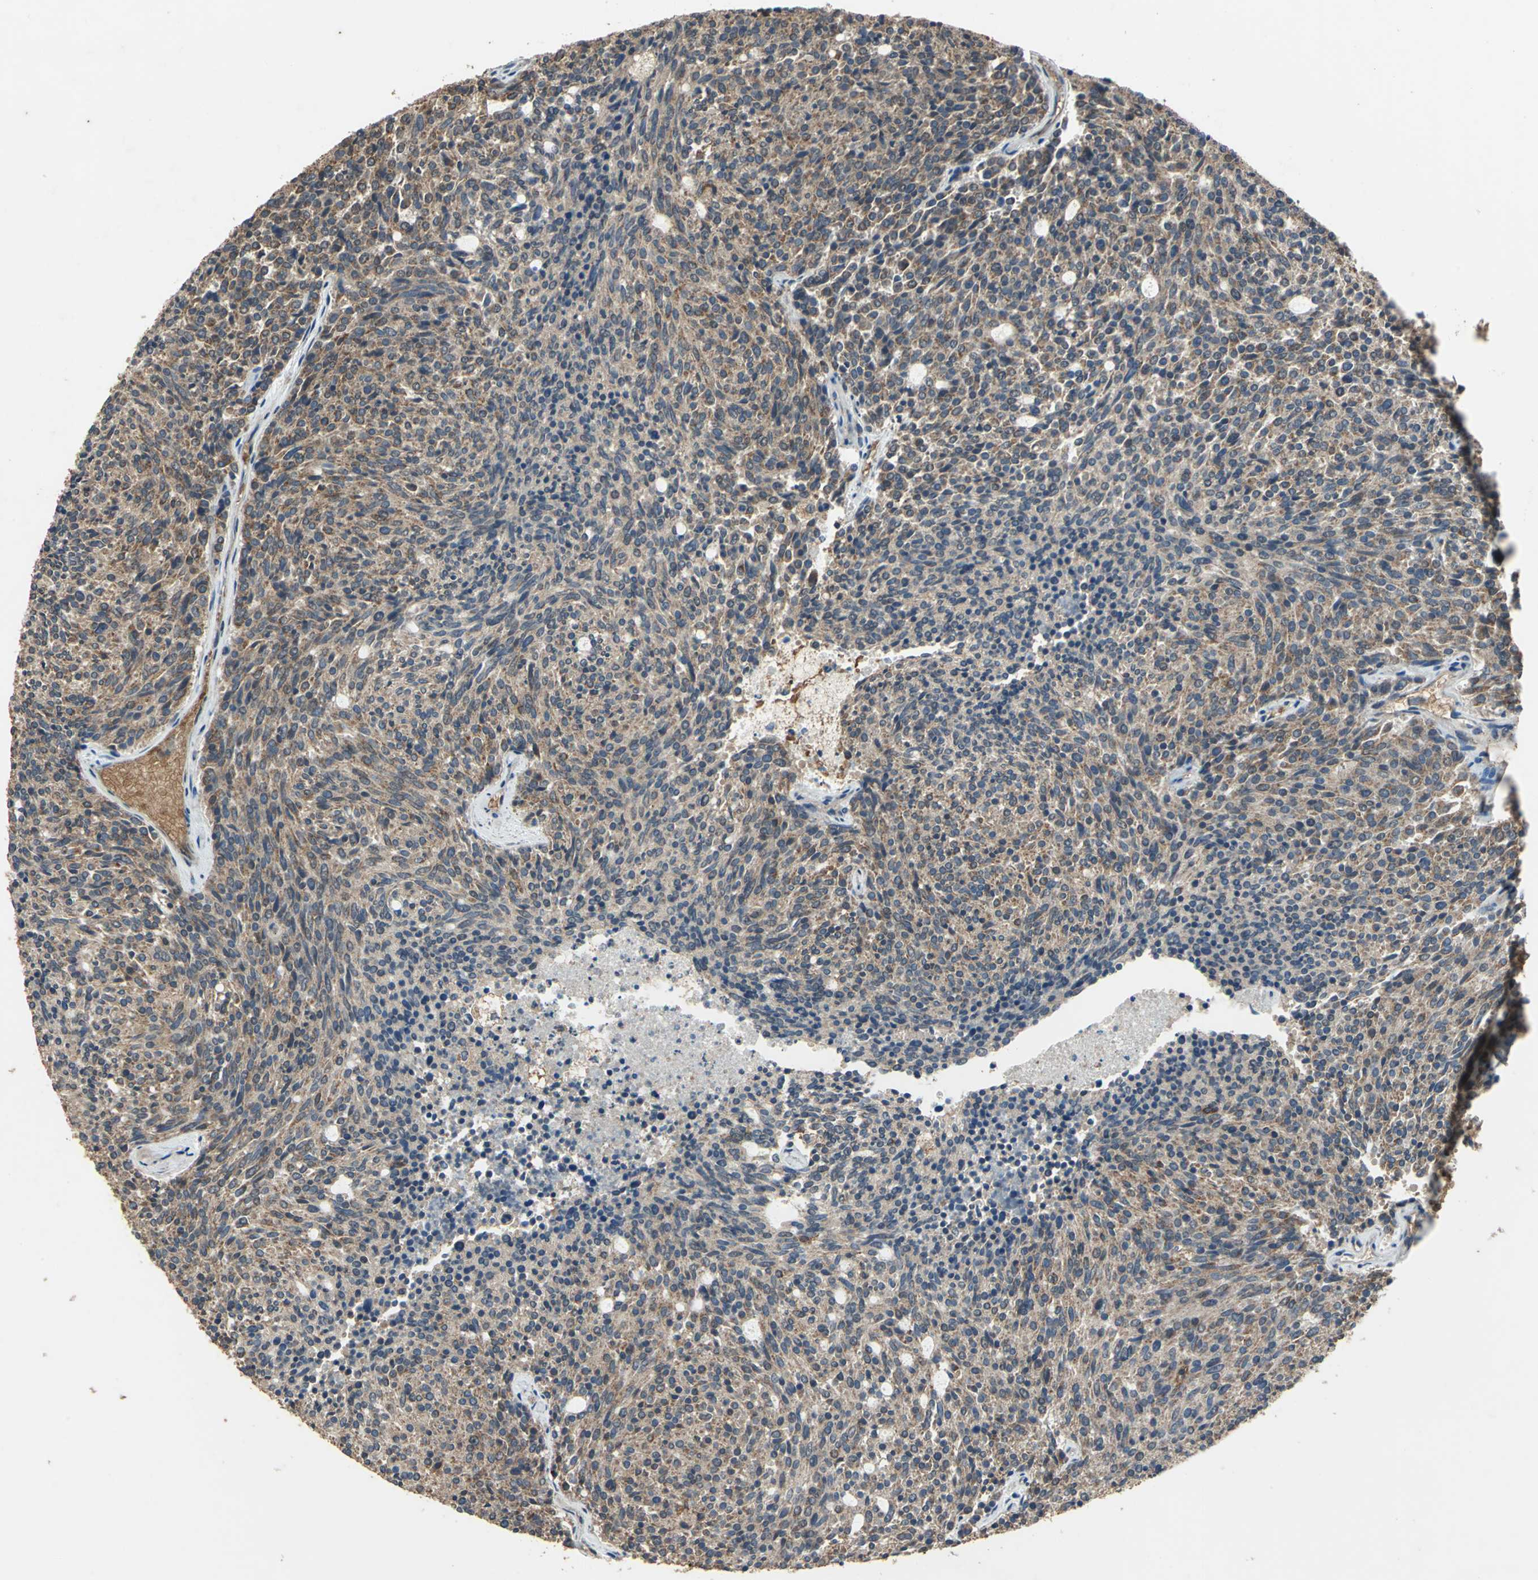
{"staining": {"intensity": "moderate", "quantity": ">75%", "location": "cytoplasmic/membranous"}, "tissue": "carcinoid", "cell_type": "Tumor cells", "image_type": "cancer", "snomed": [{"axis": "morphology", "description": "Carcinoid, malignant, NOS"}, {"axis": "topography", "description": "Pancreas"}], "caption": "Carcinoid tissue exhibits moderate cytoplasmic/membranous staining in approximately >75% of tumor cells The protein is shown in brown color, while the nuclei are stained blue.", "gene": "POLRMT", "patient": {"sex": "female", "age": 54}}